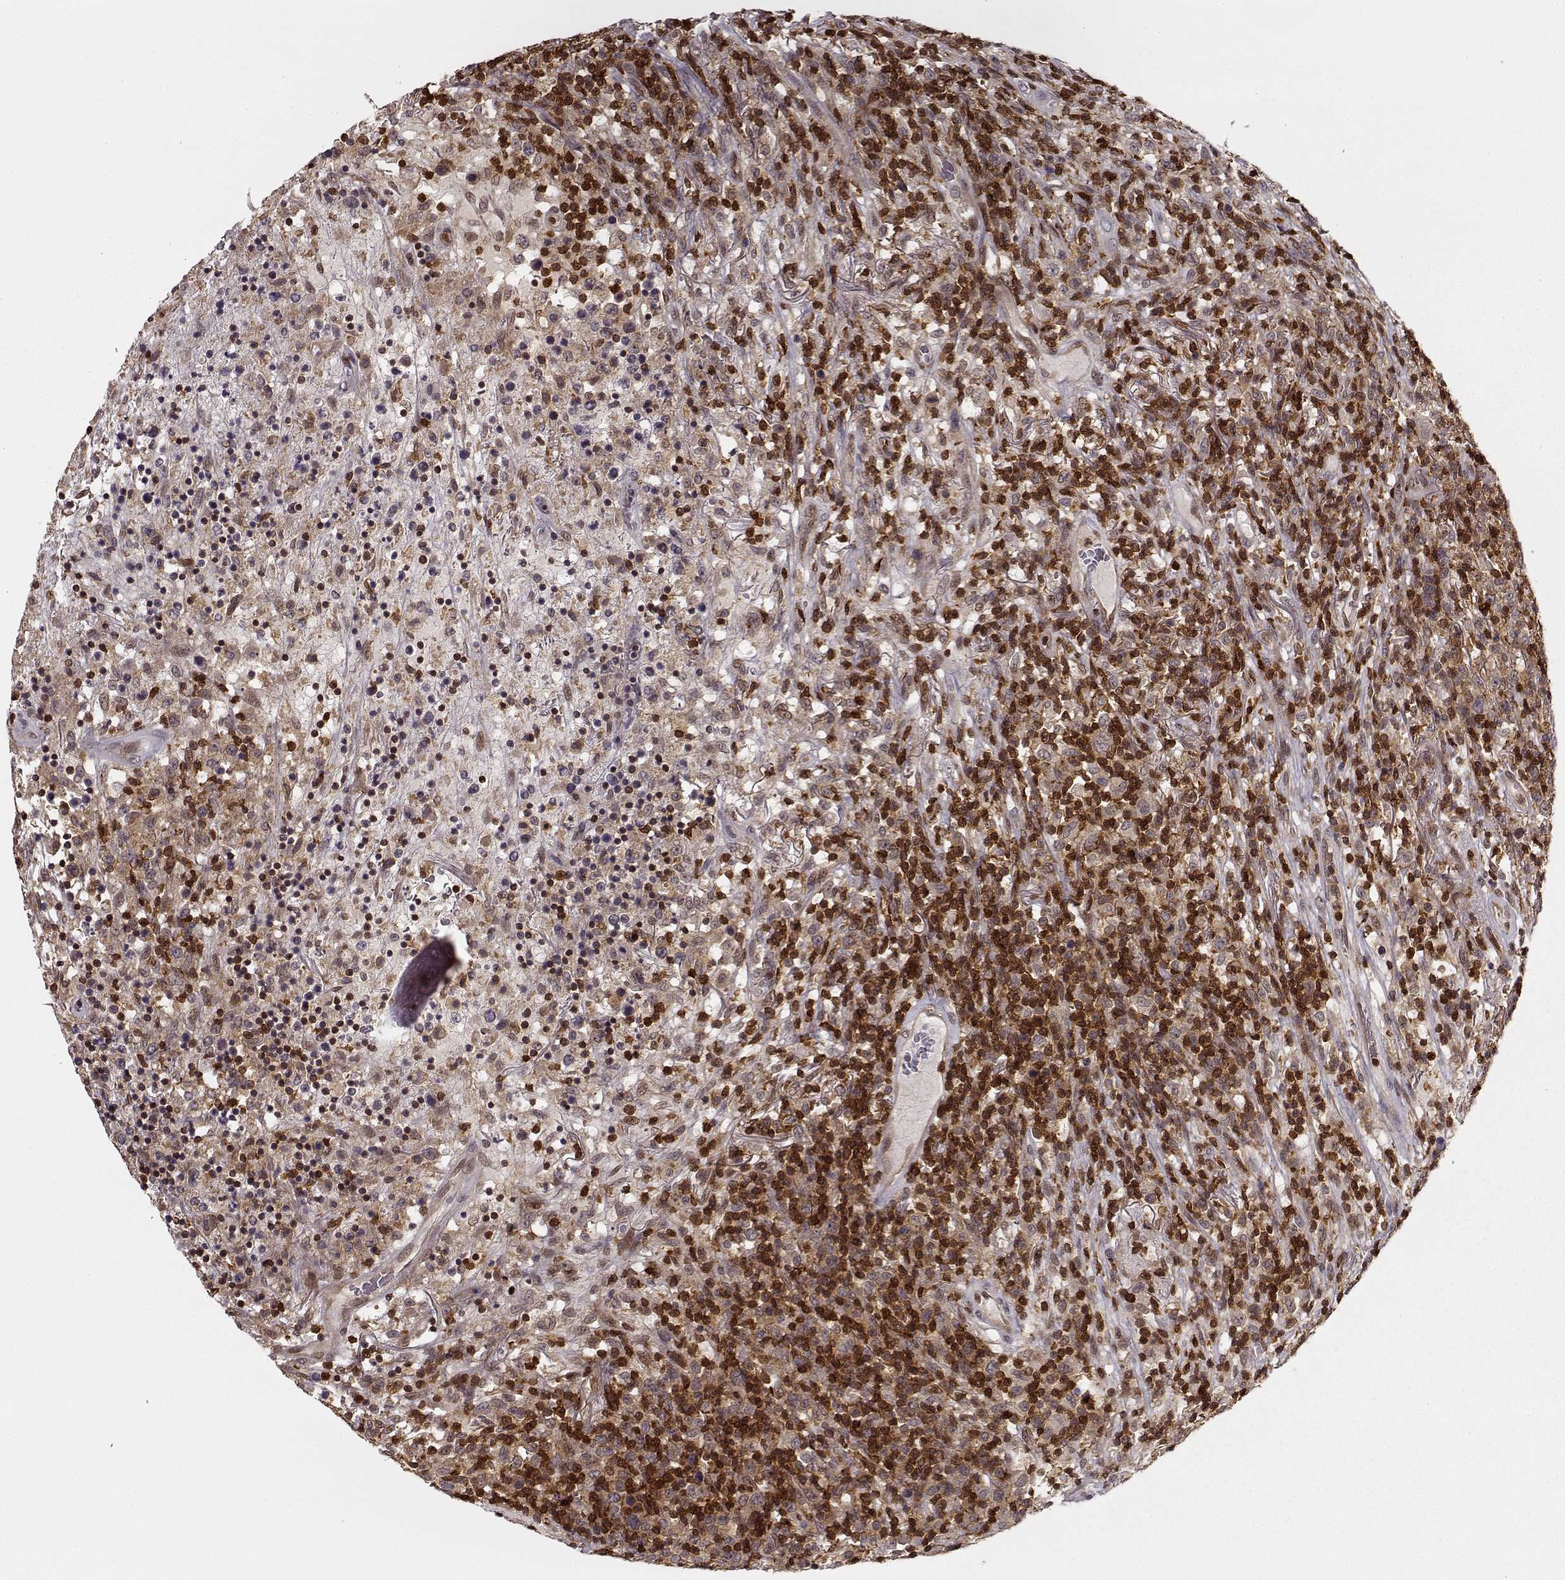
{"staining": {"intensity": "strong", "quantity": ">75%", "location": "cytoplasmic/membranous"}, "tissue": "lymphoma", "cell_type": "Tumor cells", "image_type": "cancer", "snomed": [{"axis": "morphology", "description": "Malignant lymphoma, non-Hodgkin's type, High grade"}, {"axis": "topography", "description": "Lung"}], "caption": "A photomicrograph showing strong cytoplasmic/membranous expression in about >75% of tumor cells in lymphoma, as visualized by brown immunohistochemical staining.", "gene": "MFSD1", "patient": {"sex": "male", "age": 79}}